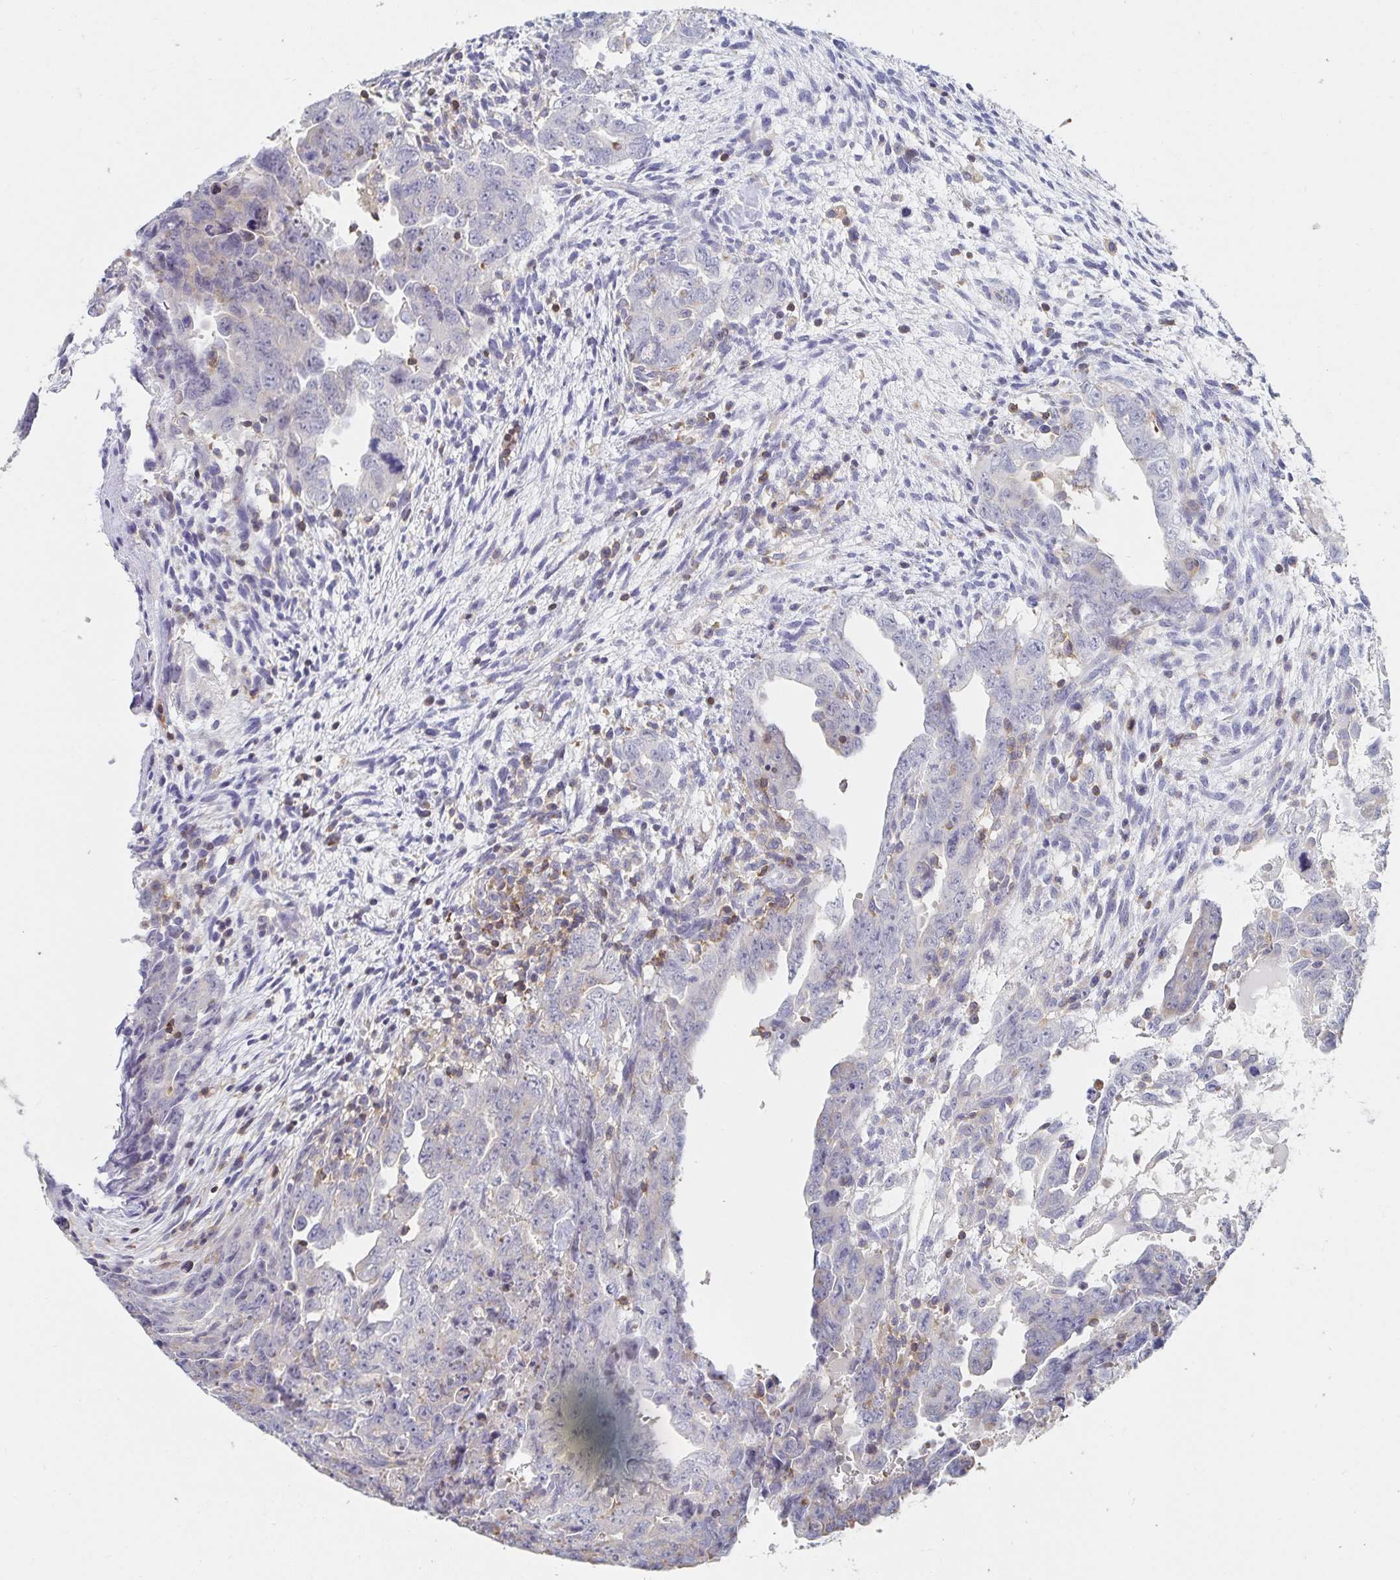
{"staining": {"intensity": "negative", "quantity": "none", "location": "none"}, "tissue": "testis cancer", "cell_type": "Tumor cells", "image_type": "cancer", "snomed": [{"axis": "morphology", "description": "Carcinoma, Embryonal, NOS"}, {"axis": "topography", "description": "Testis"}], "caption": "Protein analysis of testis embryonal carcinoma reveals no significant staining in tumor cells.", "gene": "PIK3CD", "patient": {"sex": "male", "age": 24}}